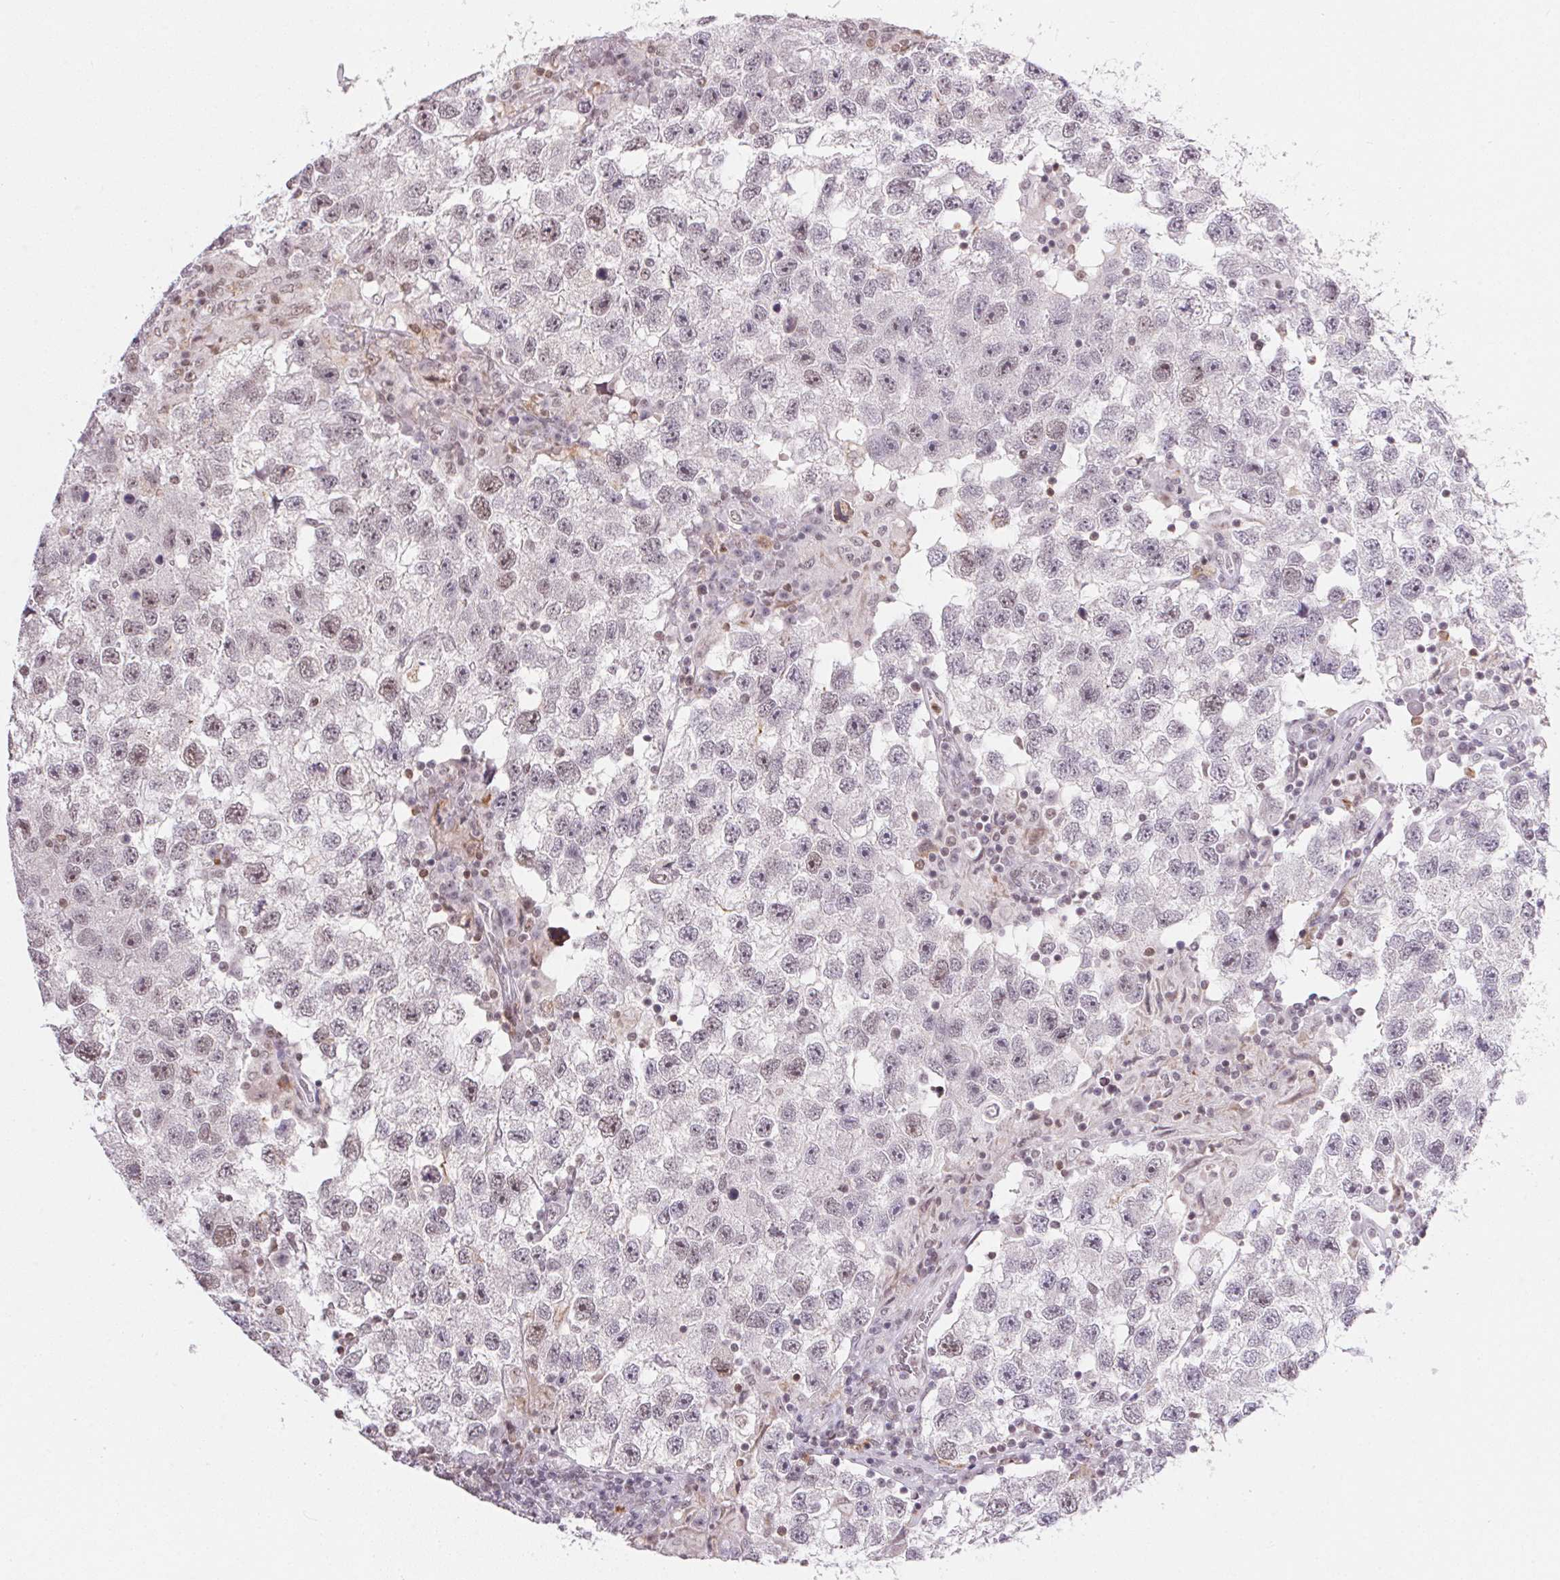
{"staining": {"intensity": "weak", "quantity": "<25%", "location": "nuclear"}, "tissue": "testis cancer", "cell_type": "Tumor cells", "image_type": "cancer", "snomed": [{"axis": "morphology", "description": "Seminoma, NOS"}, {"axis": "topography", "description": "Testis"}], "caption": "Micrograph shows no significant protein positivity in tumor cells of testis cancer.", "gene": "NFE2L1", "patient": {"sex": "male", "age": 26}}